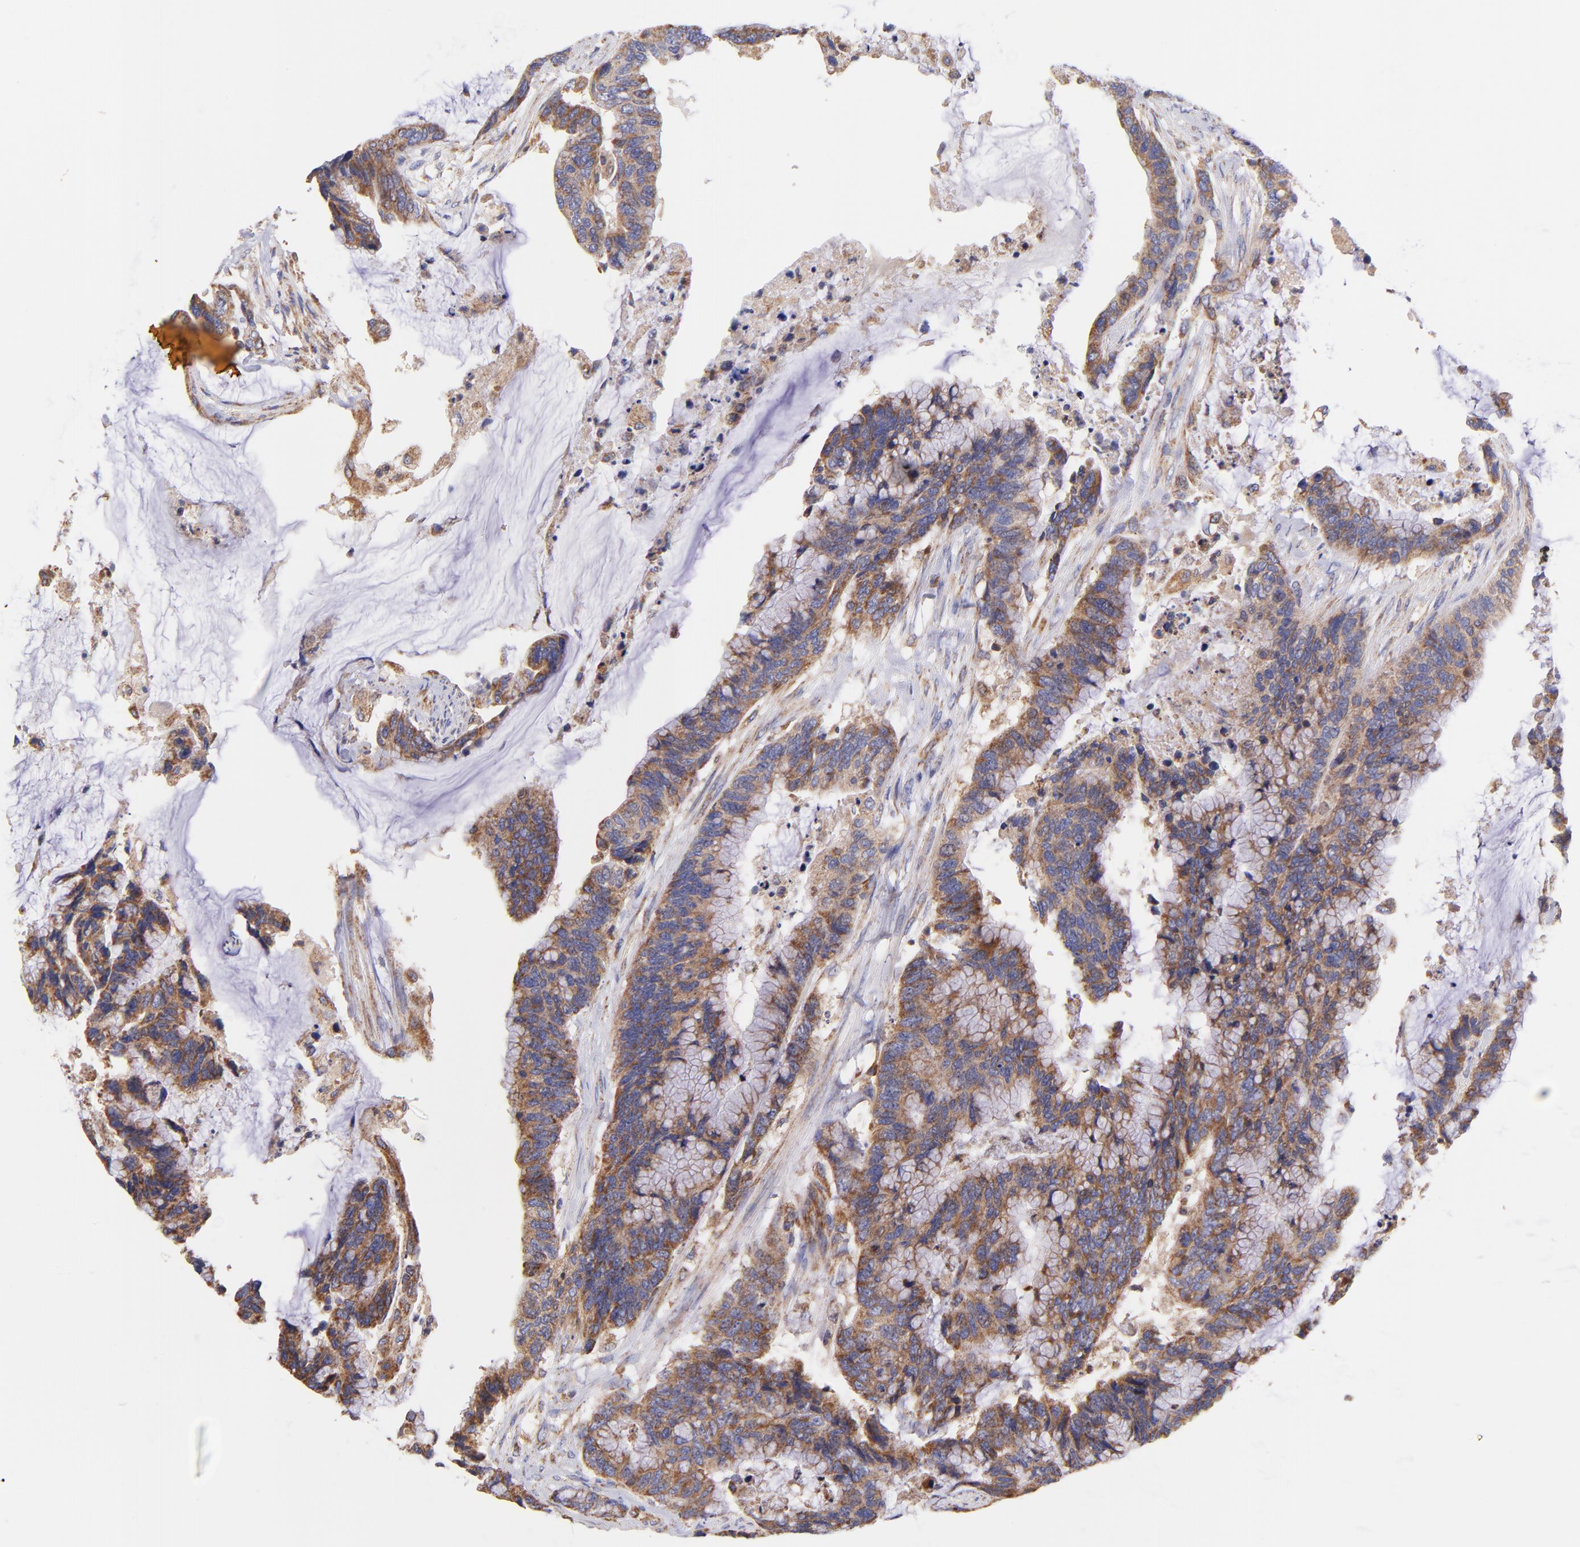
{"staining": {"intensity": "moderate", "quantity": ">75%", "location": "cytoplasmic/membranous"}, "tissue": "colorectal cancer", "cell_type": "Tumor cells", "image_type": "cancer", "snomed": [{"axis": "morphology", "description": "Adenocarcinoma, NOS"}, {"axis": "topography", "description": "Rectum"}], "caption": "An IHC image of tumor tissue is shown. Protein staining in brown shows moderate cytoplasmic/membranous positivity in colorectal adenocarcinoma within tumor cells.", "gene": "PREX1", "patient": {"sex": "female", "age": 59}}